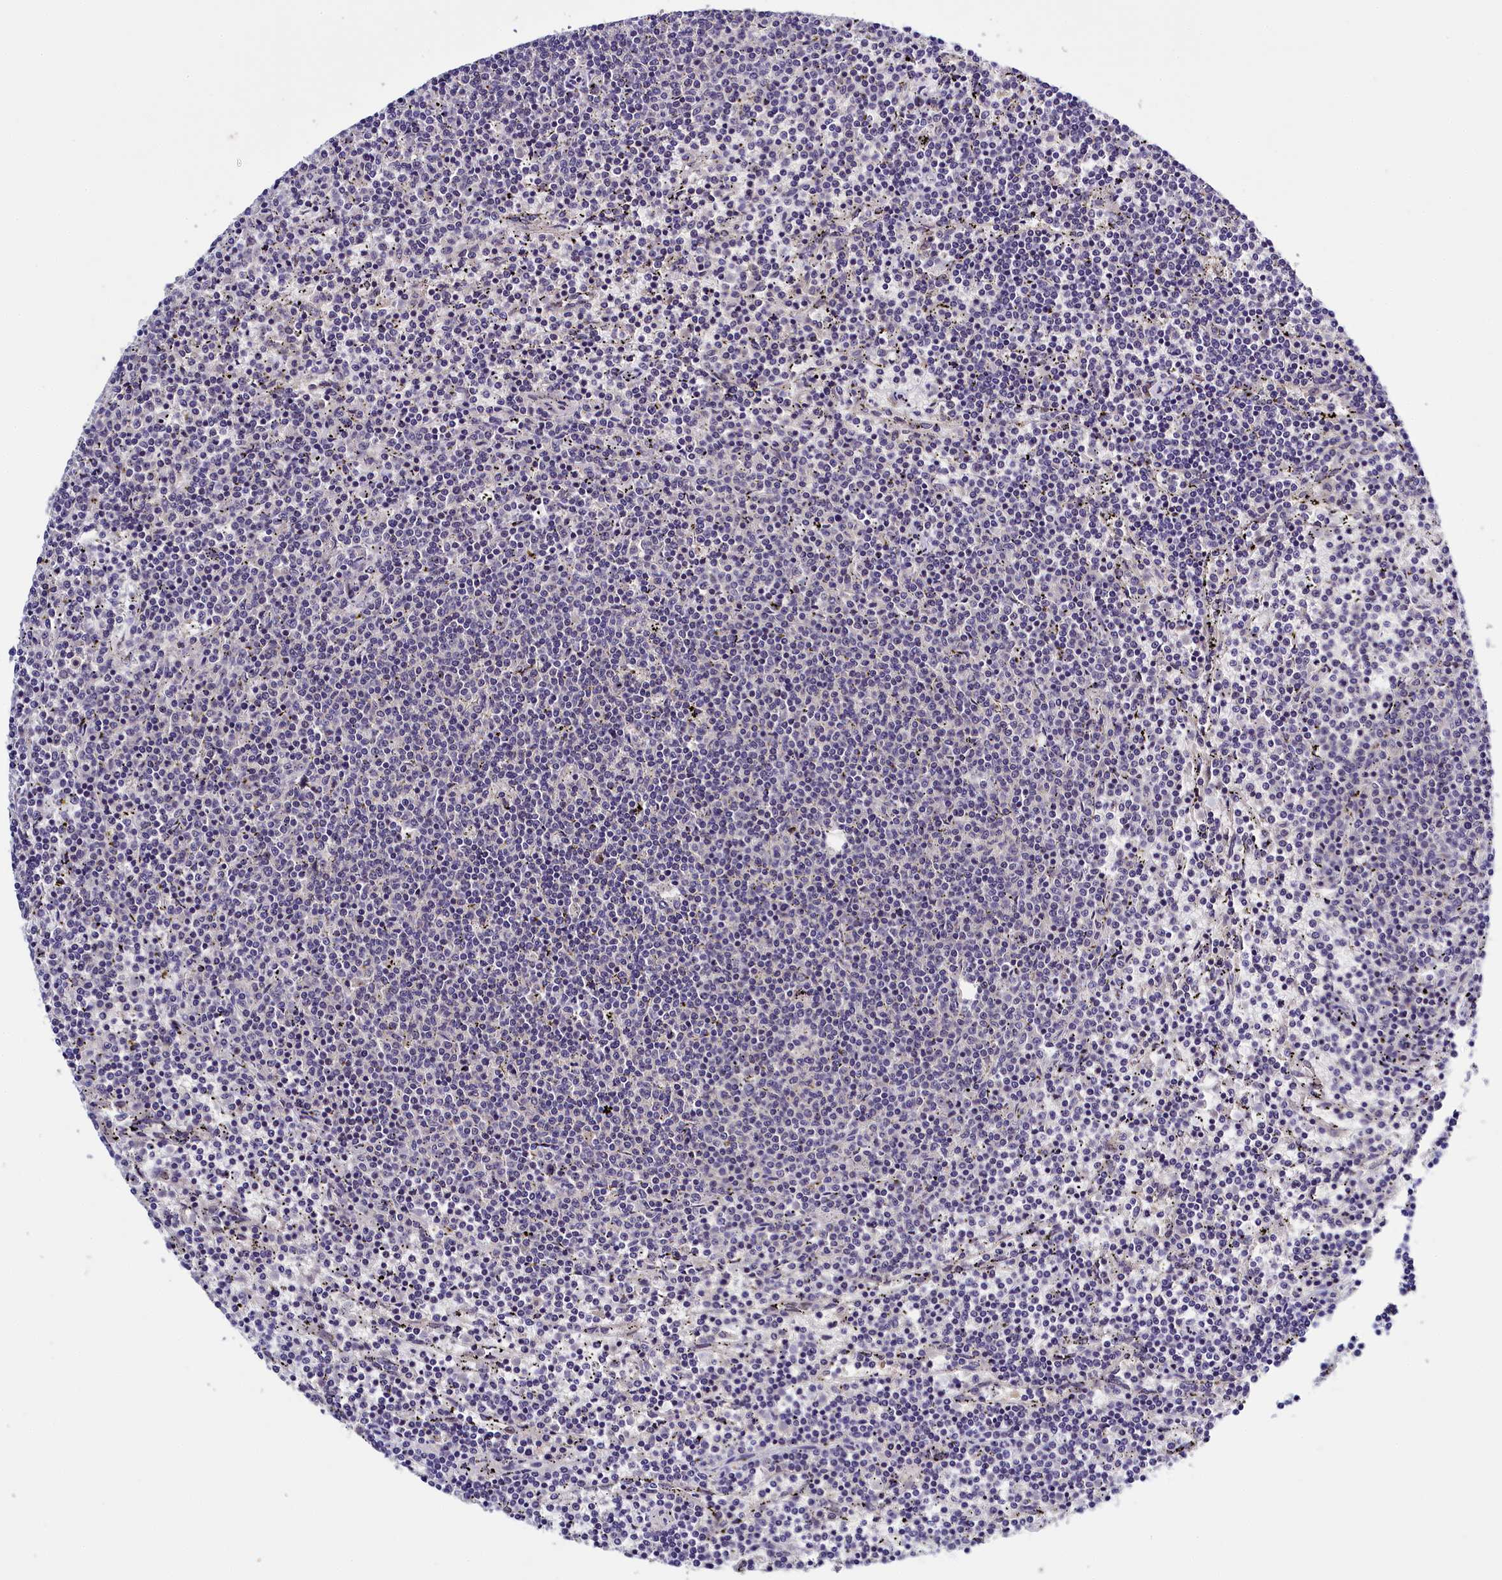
{"staining": {"intensity": "negative", "quantity": "none", "location": "none"}, "tissue": "lymphoma", "cell_type": "Tumor cells", "image_type": "cancer", "snomed": [{"axis": "morphology", "description": "Malignant lymphoma, non-Hodgkin's type, Low grade"}, {"axis": "topography", "description": "Spleen"}], "caption": "A micrograph of malignant lymphoma, non-Hodgkin's type (low-grade) stained for a protein reveals no brown staining in tumor cells.", "gene": "ENKD1", "patient": {"sex": "female", "age": 50}}